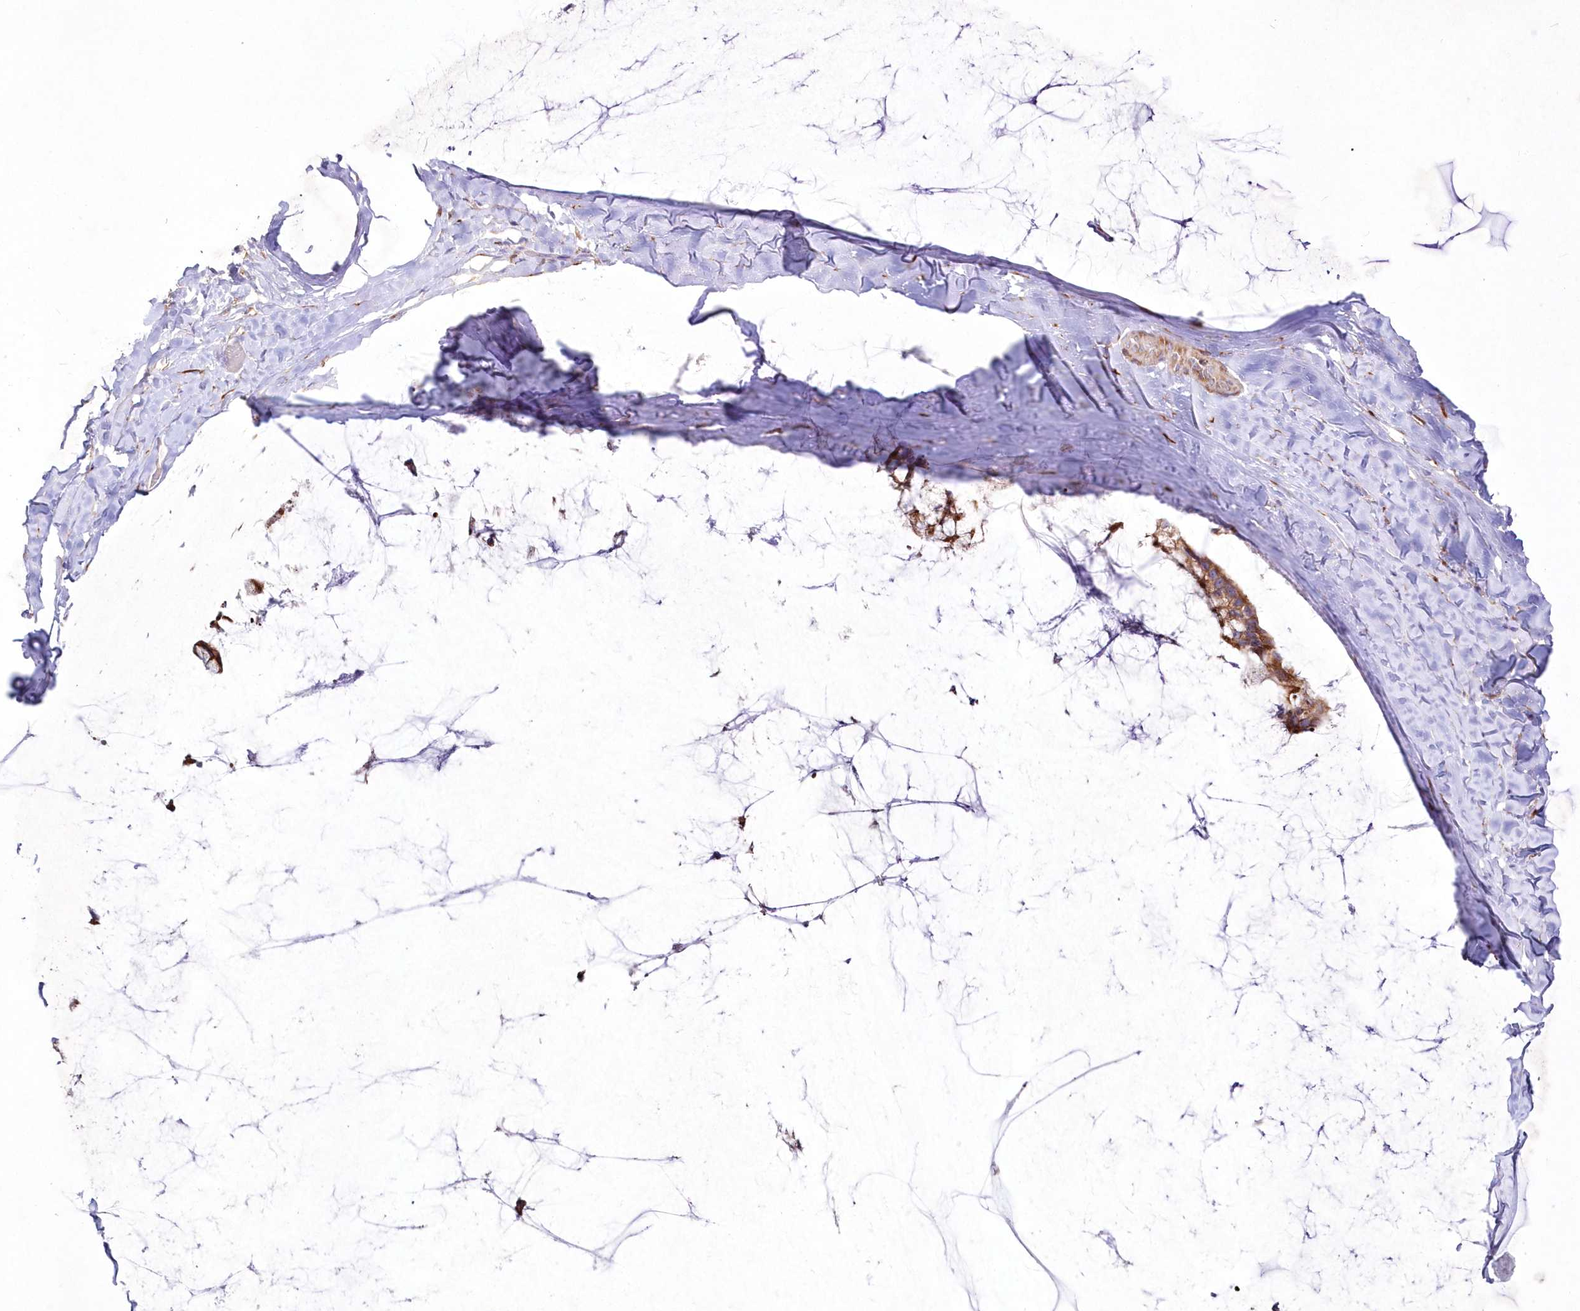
{"staining": {"intensity": "moderate", "quantity": ">75%", "location": "cytoplasmic/membranous"}, "tissue": "ovarian cancer", "cell_type": "Tumor cells", "image_type": "cancer", "snomed": [{"axis": "morphology", "description": "Cystadenocarcinoma, mucinous, NOS"}, {"axis": "topography", "description": "Ovary"}], "caption": "Protein staining demonstrates moderate cytoplasmic/membranous staining in about >75% of tumor cells in mucinous cystadenocarcinoma (ovarian).", "gene": "ARFGEF3", "patient": {"sex": "female", "age": 39}}